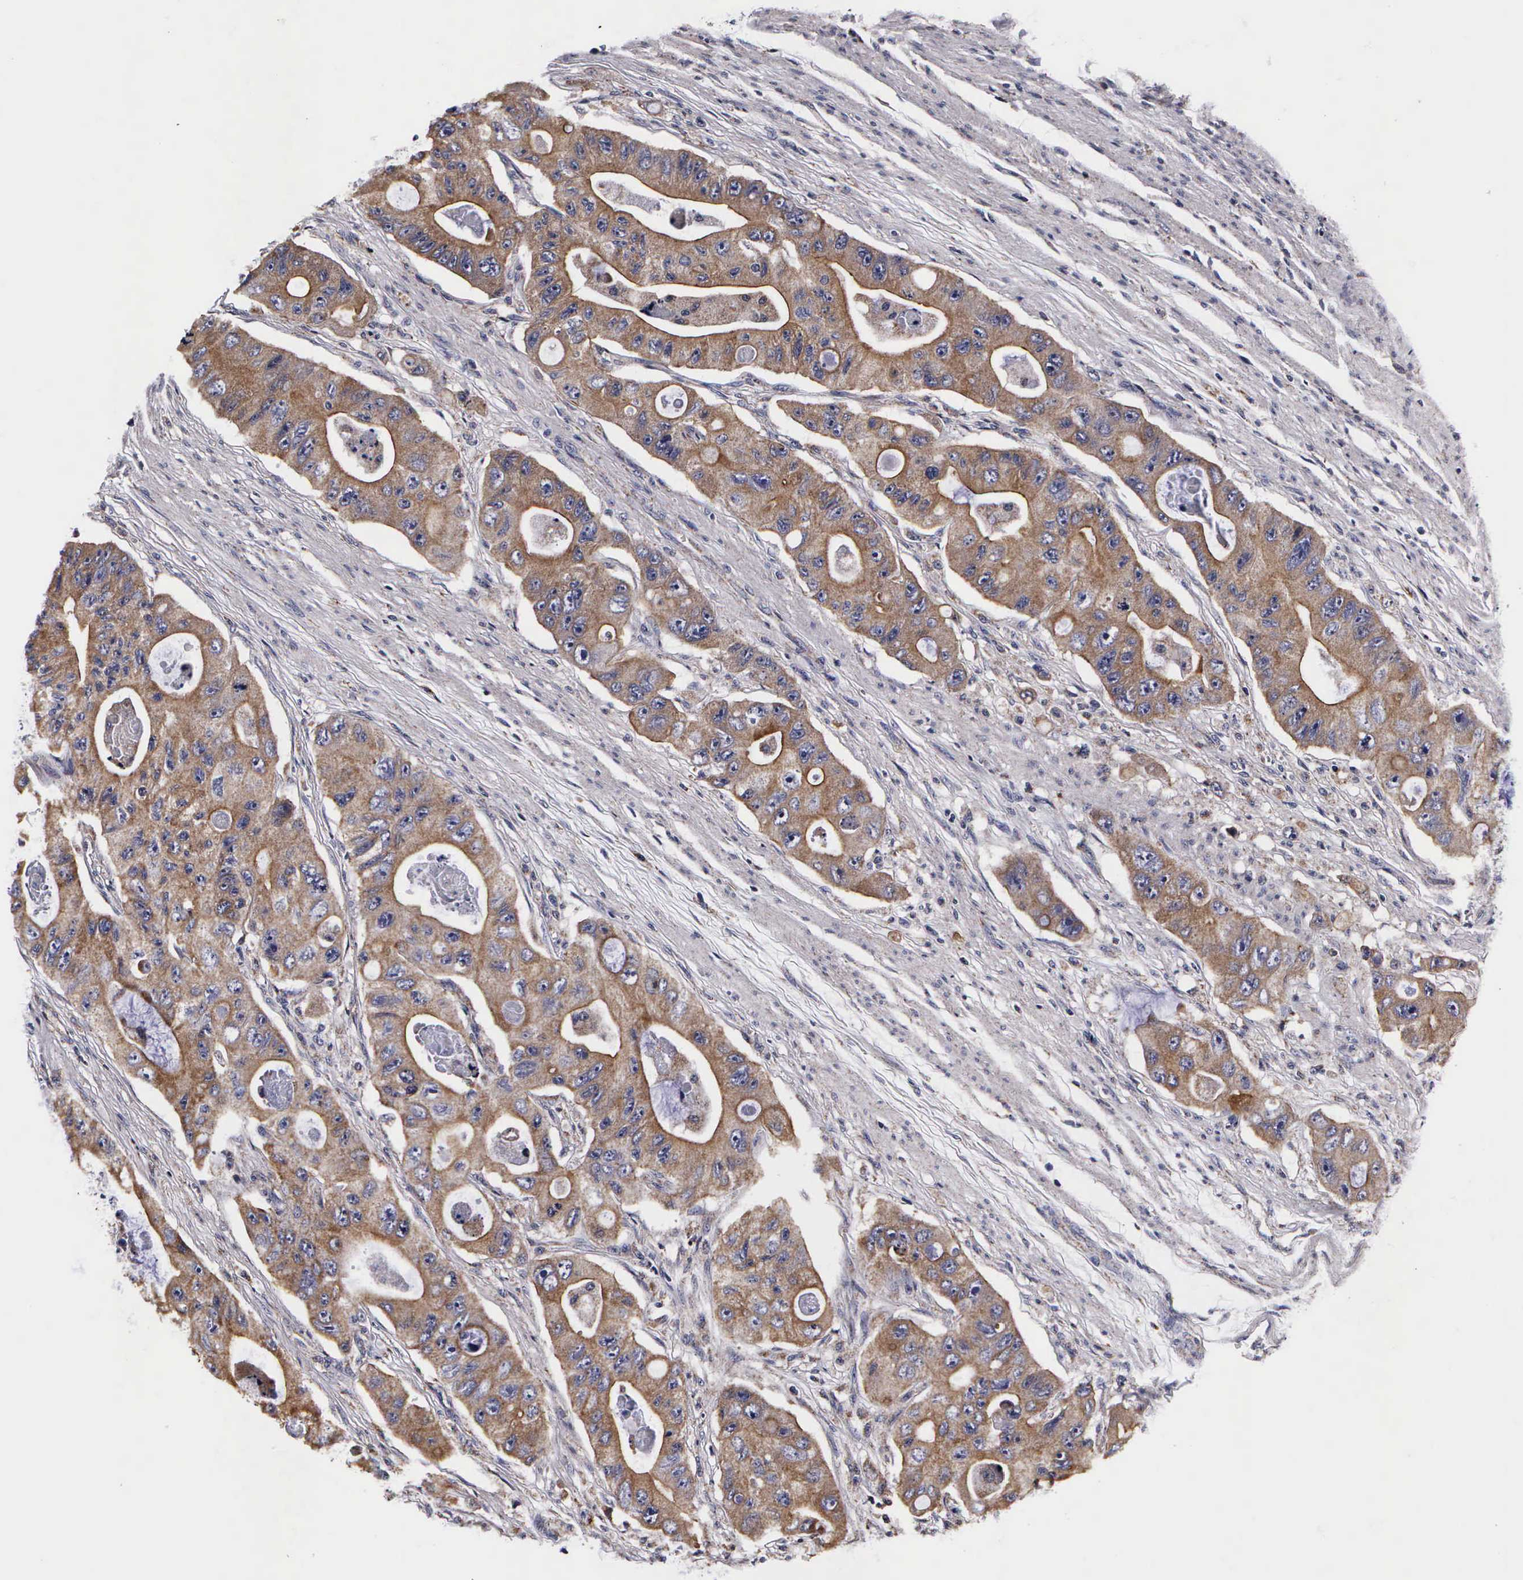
{"staining": {"intensity": "moderate", "quantity": ">75%", "location": "cytoplasmic/membranous"}, "tissue": "colorectal cancer", "cell_type": "Tumor cells", "image_type": "cancer", "snomed": [{"axis": "morphology", "description": "Adenocarcinoma, NOS"}, {"axis": "topography", "description": "Colon"}], "caption": "An image of human colorectal adenocarcinoma stained for a protein displays moderate cytoplasmic/membranous brown staining in tumor cells. Ihc stains the protein in brown and the nuclei are stained blue.", "gene": "PSMA3", "patient": {"sex": "female", "age": 46}}